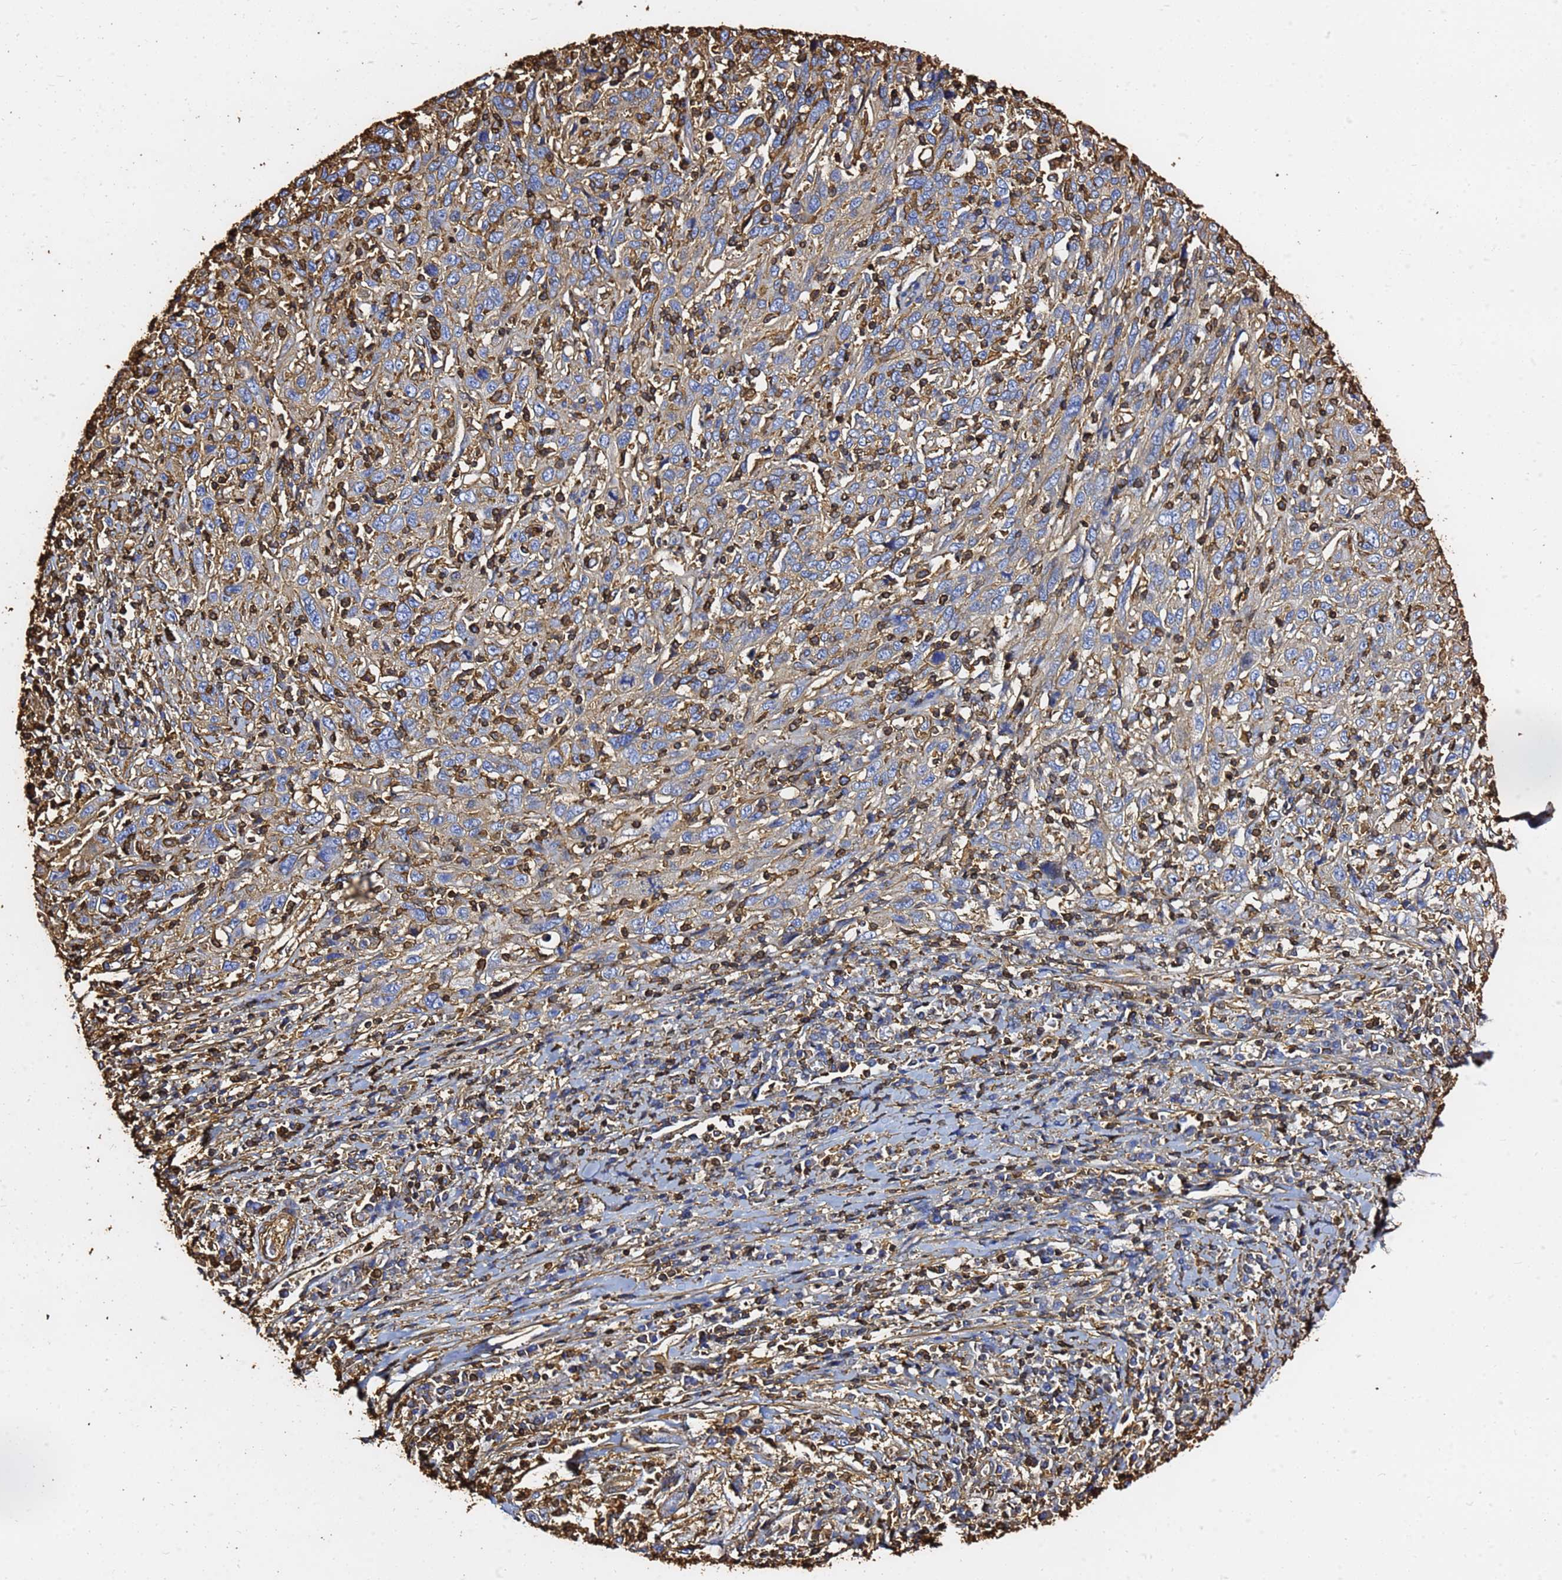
{"staining": {"intensity": "negative", "quantity": "none", "location": "none"}, "tissue": "cervical cancer", "cell_type": "Tumor cells", "image_type": "cancer", "snomed": [{"axis": "morphology", "description": "Squamous cell carcinoma, NOS"}, {"axis": "topography", "description": "Cervix"}], "caption": "Protein analysis of squamous cell carcinoma (cervical) reveals no significant positivity in tumor cells.", "gene": "ACTB", "patient": {"sex": "female", "age": 46}}